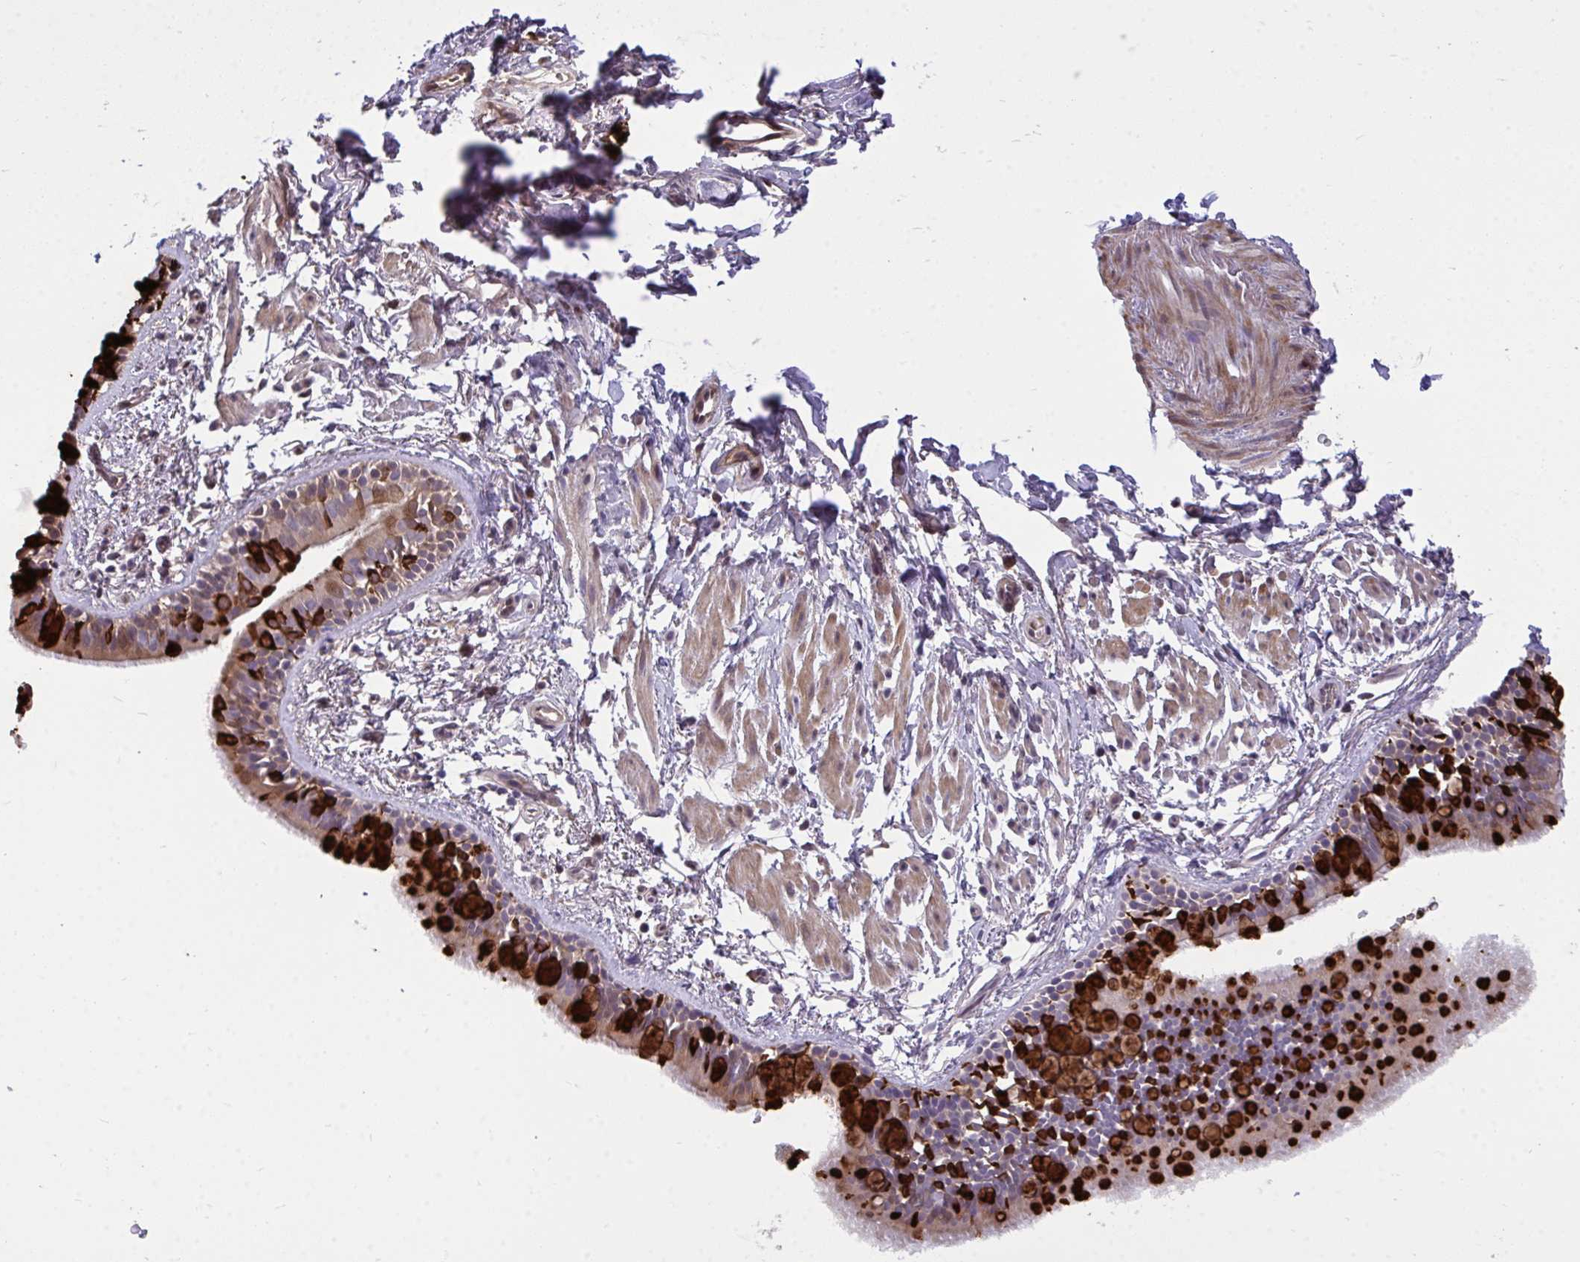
{"staining": {"intensity": "strong", "quantity": "25%-75%", "location": "cytoplasmic/membranous"}, "tissue": "bronchus", "cell_type": "Respiratory epithelial cells", "image_type": "normal", "snomed": [{"axis": "morphology", "description": "Normal tissue, NOS"}, {"axis": "topography", "description": "Lymph node"}, {"axis": "topography", "description": "Cartilage tissue"}, {"axis": "topography", "description": "Bronchus"}], "caption": "Protein analysis of unremarkable bronchus displays strong cytoplasmic/membranous positivity in about 25%-75% of respiratory epithelial cells. (DAB IHC, brown staining for protein, blue staining for nuclei).", "gene": "HMBOX1", "patient": {"sex": "female", "age": 70}}